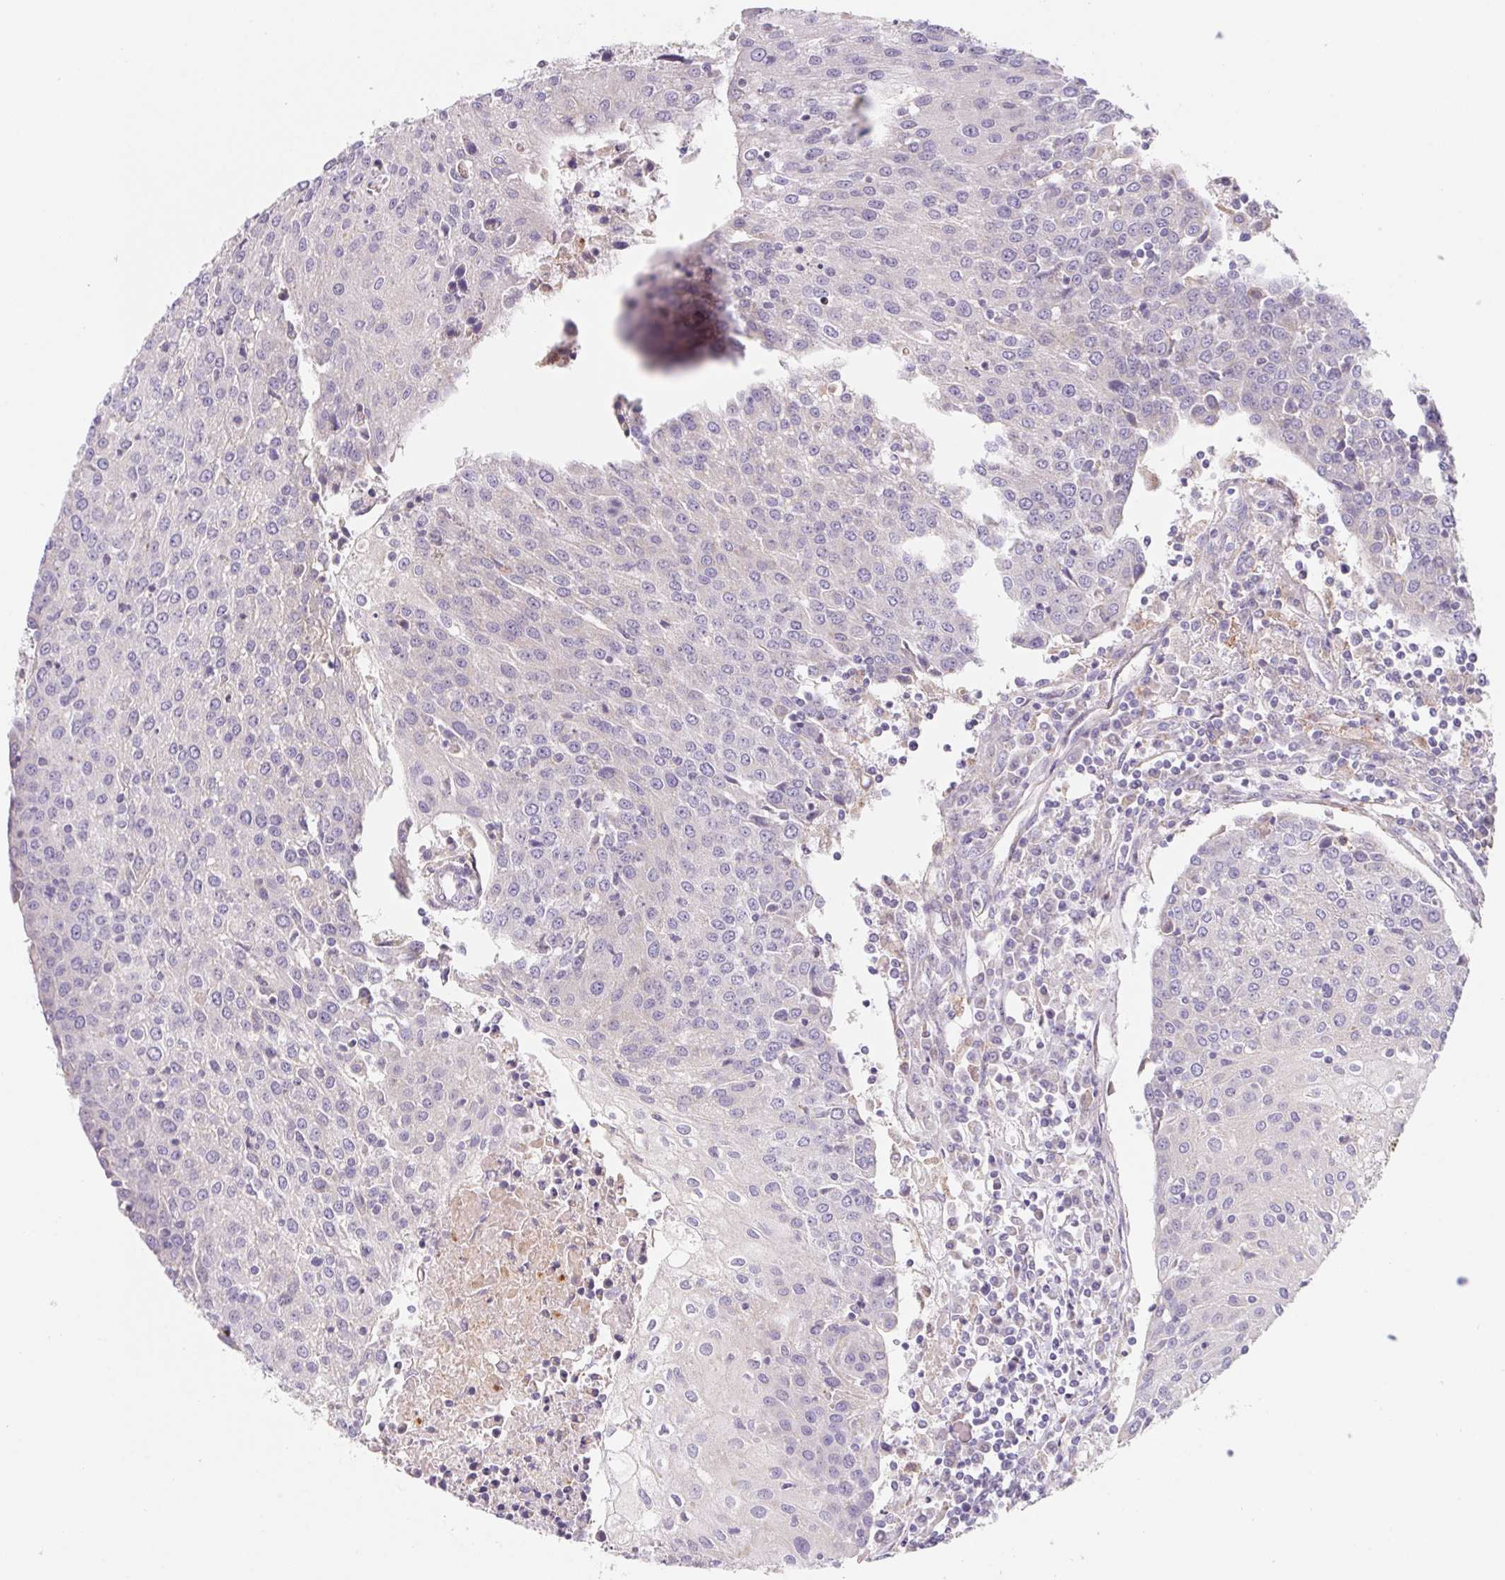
{"staining": {"intensity": "negative", "quantity": "none", "location": "none"}, "tissue": "urothelial cancer", "cell_type": "Tumor cells", "image_type": "cancer", "snomed": [{"axis": "morphology", "description": "Urothelial carcinoma, High grade"}, {"axis": "topography", "description": "Urinary bladder"}], "caption": "A histopathology image of human urothelial cancer is negative for staining in tumor cells.", "gene": "LPA", "patient": {"sex": "female", "age": 85}}